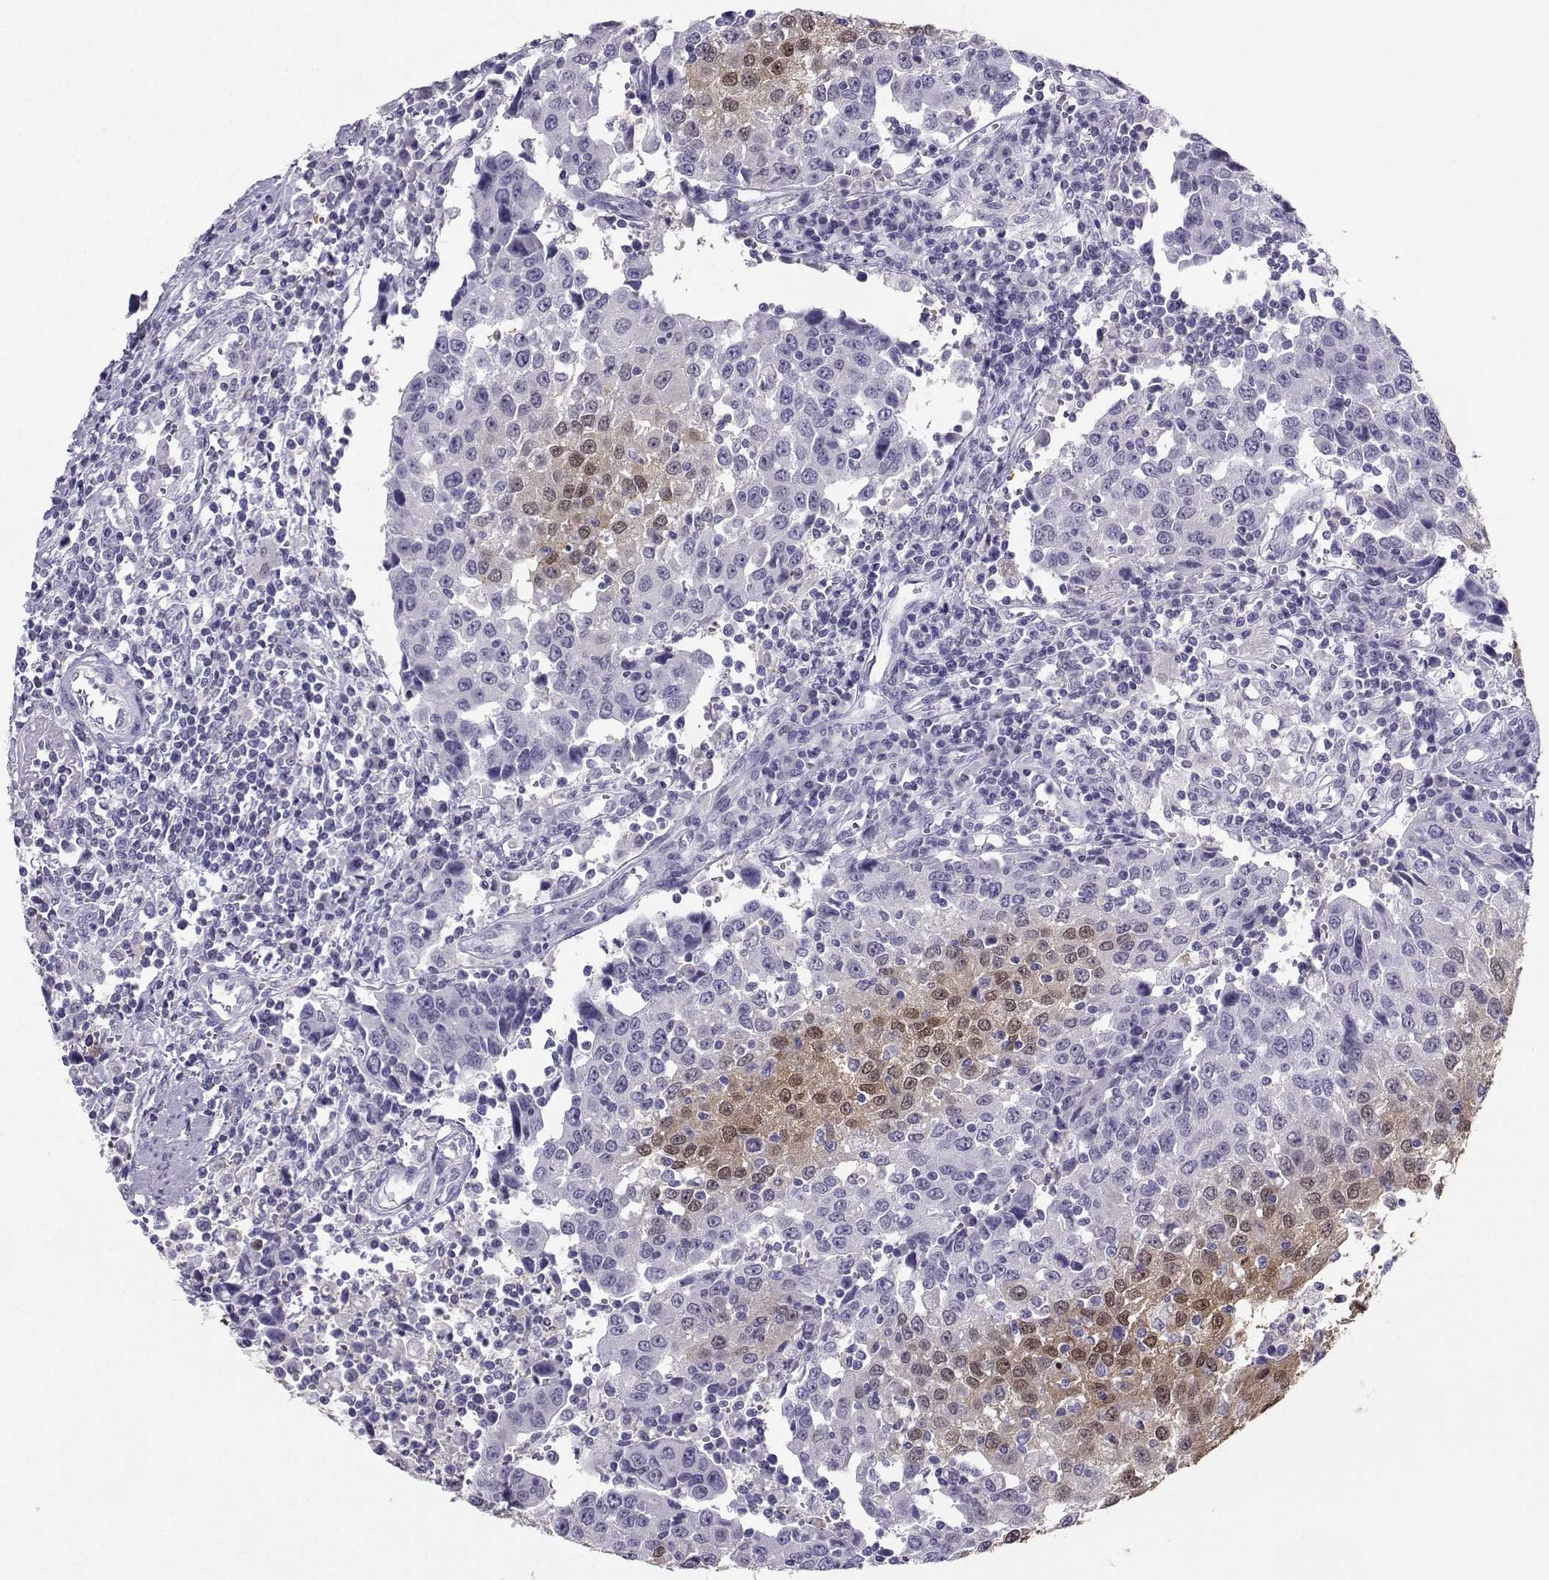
{"staining": {"intensity": "moderate", "quantity": "<25%", "location": "nuclear"}, "tissue": "urothelial cancer", "cell_type": "Tumor cells", "image_type": "cancer", "snomed": [{"axis": "morphology", "description": "Urothelial carcinoma, High grade"}, {"axis": "topography", "description": "Urinary bladder"}], "caption": "Urothelial cancer tissue exhibits moderate nuclear staining in about <25% of tumor cells, visualized by immunohistochemistry.", "gene": "PGK1", "patient": {"sex": "female", "age": 85}}